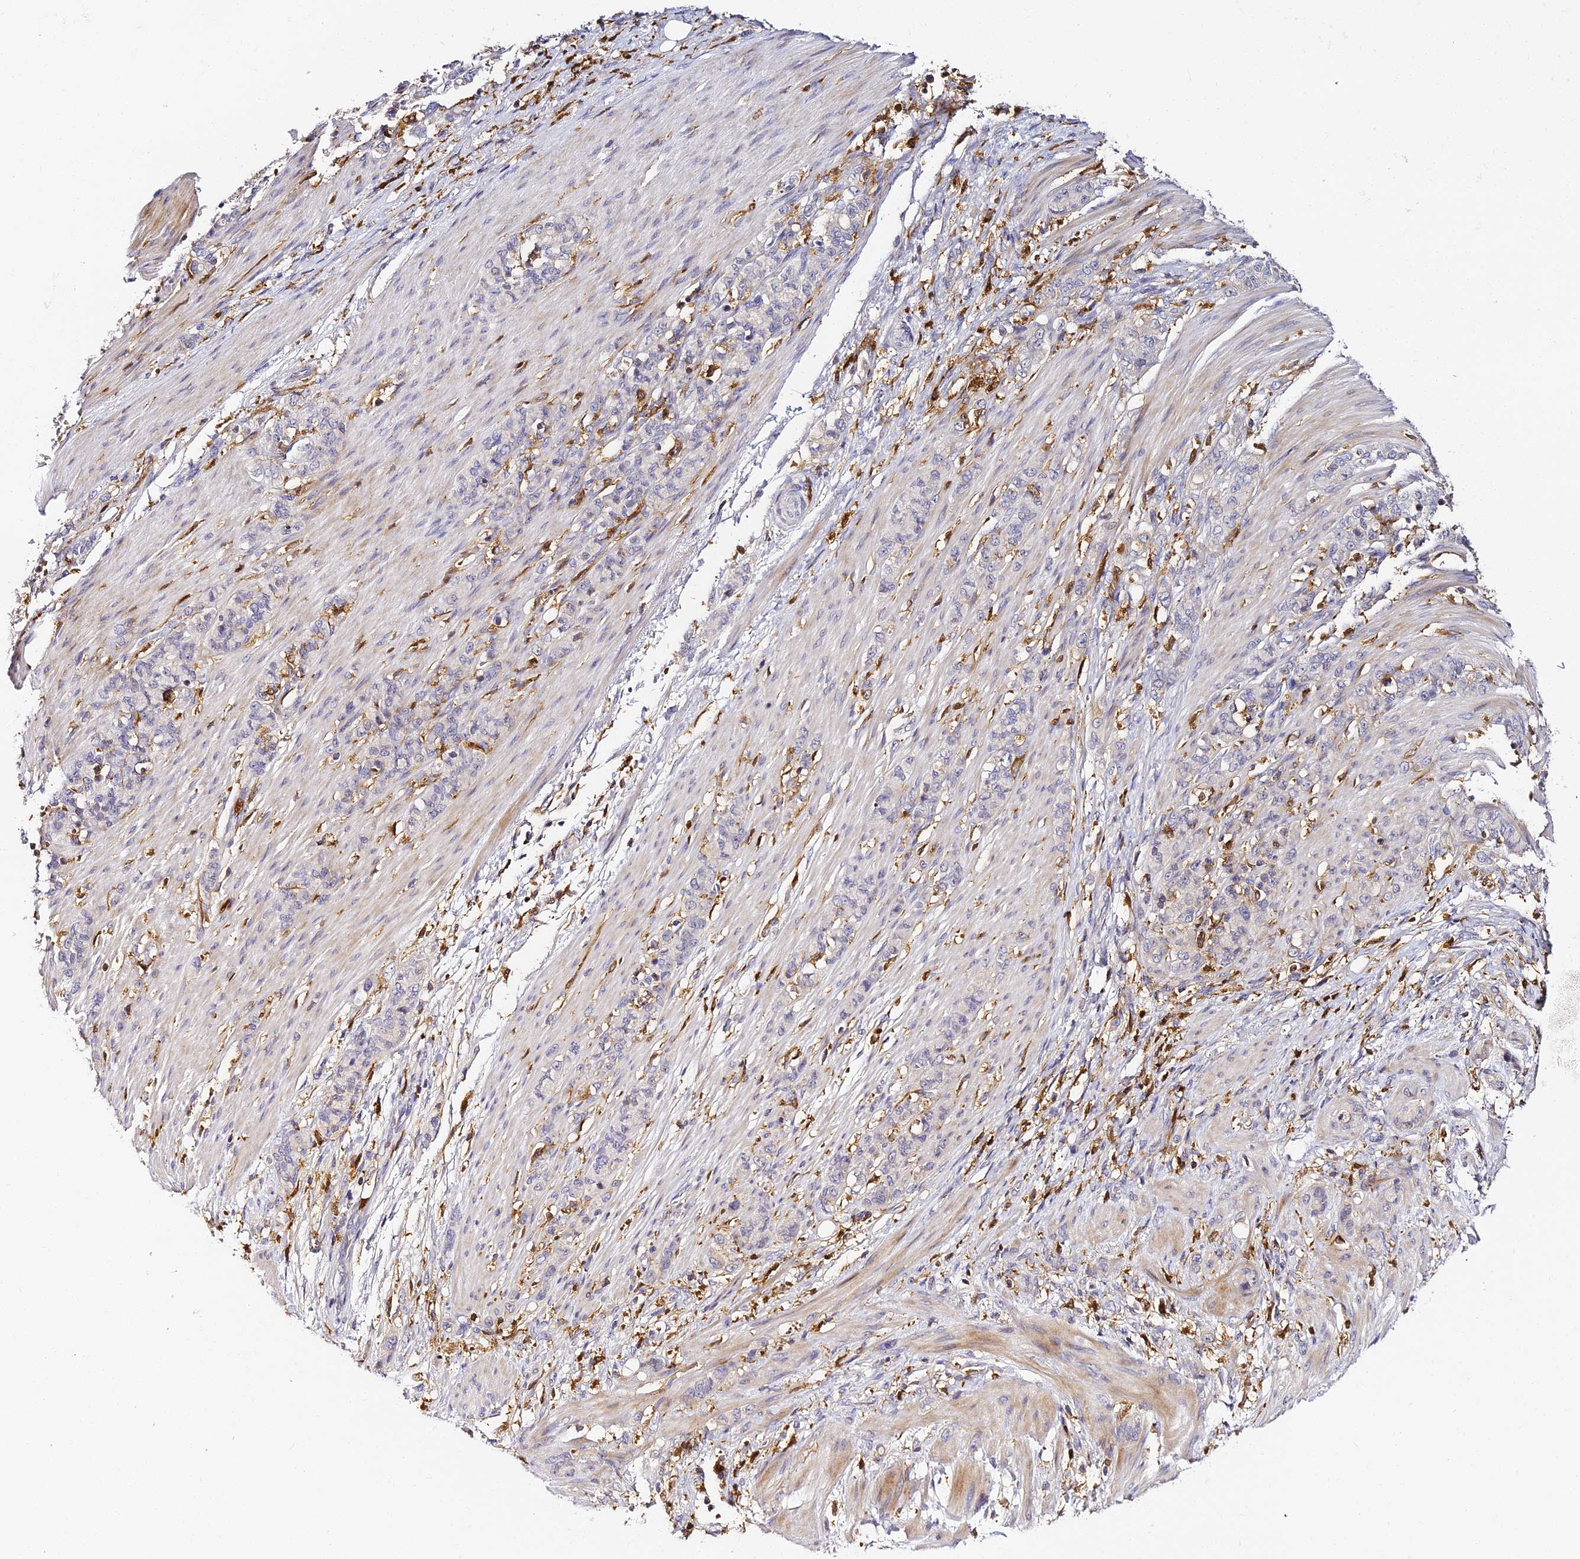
{"staining": {"intensity": "negative", "quantity": "none", "location": "none"}, "tissue": "stomach cancer", "cell_type": "Tumor cells", "image_type": "cancer", "snomed": [{"axis": "morphology", "description": "Adenocarcinoma, NOS"}, {"axis": "topography", "description": "Stomach"}], "caption": "IHC histopathology image of stomach adenocarcinoma stained for a protein (brown), which shows no positivity in tumor cells.", "gene": "IL4I1", "patient": {"sex": "female", "age": 79}}